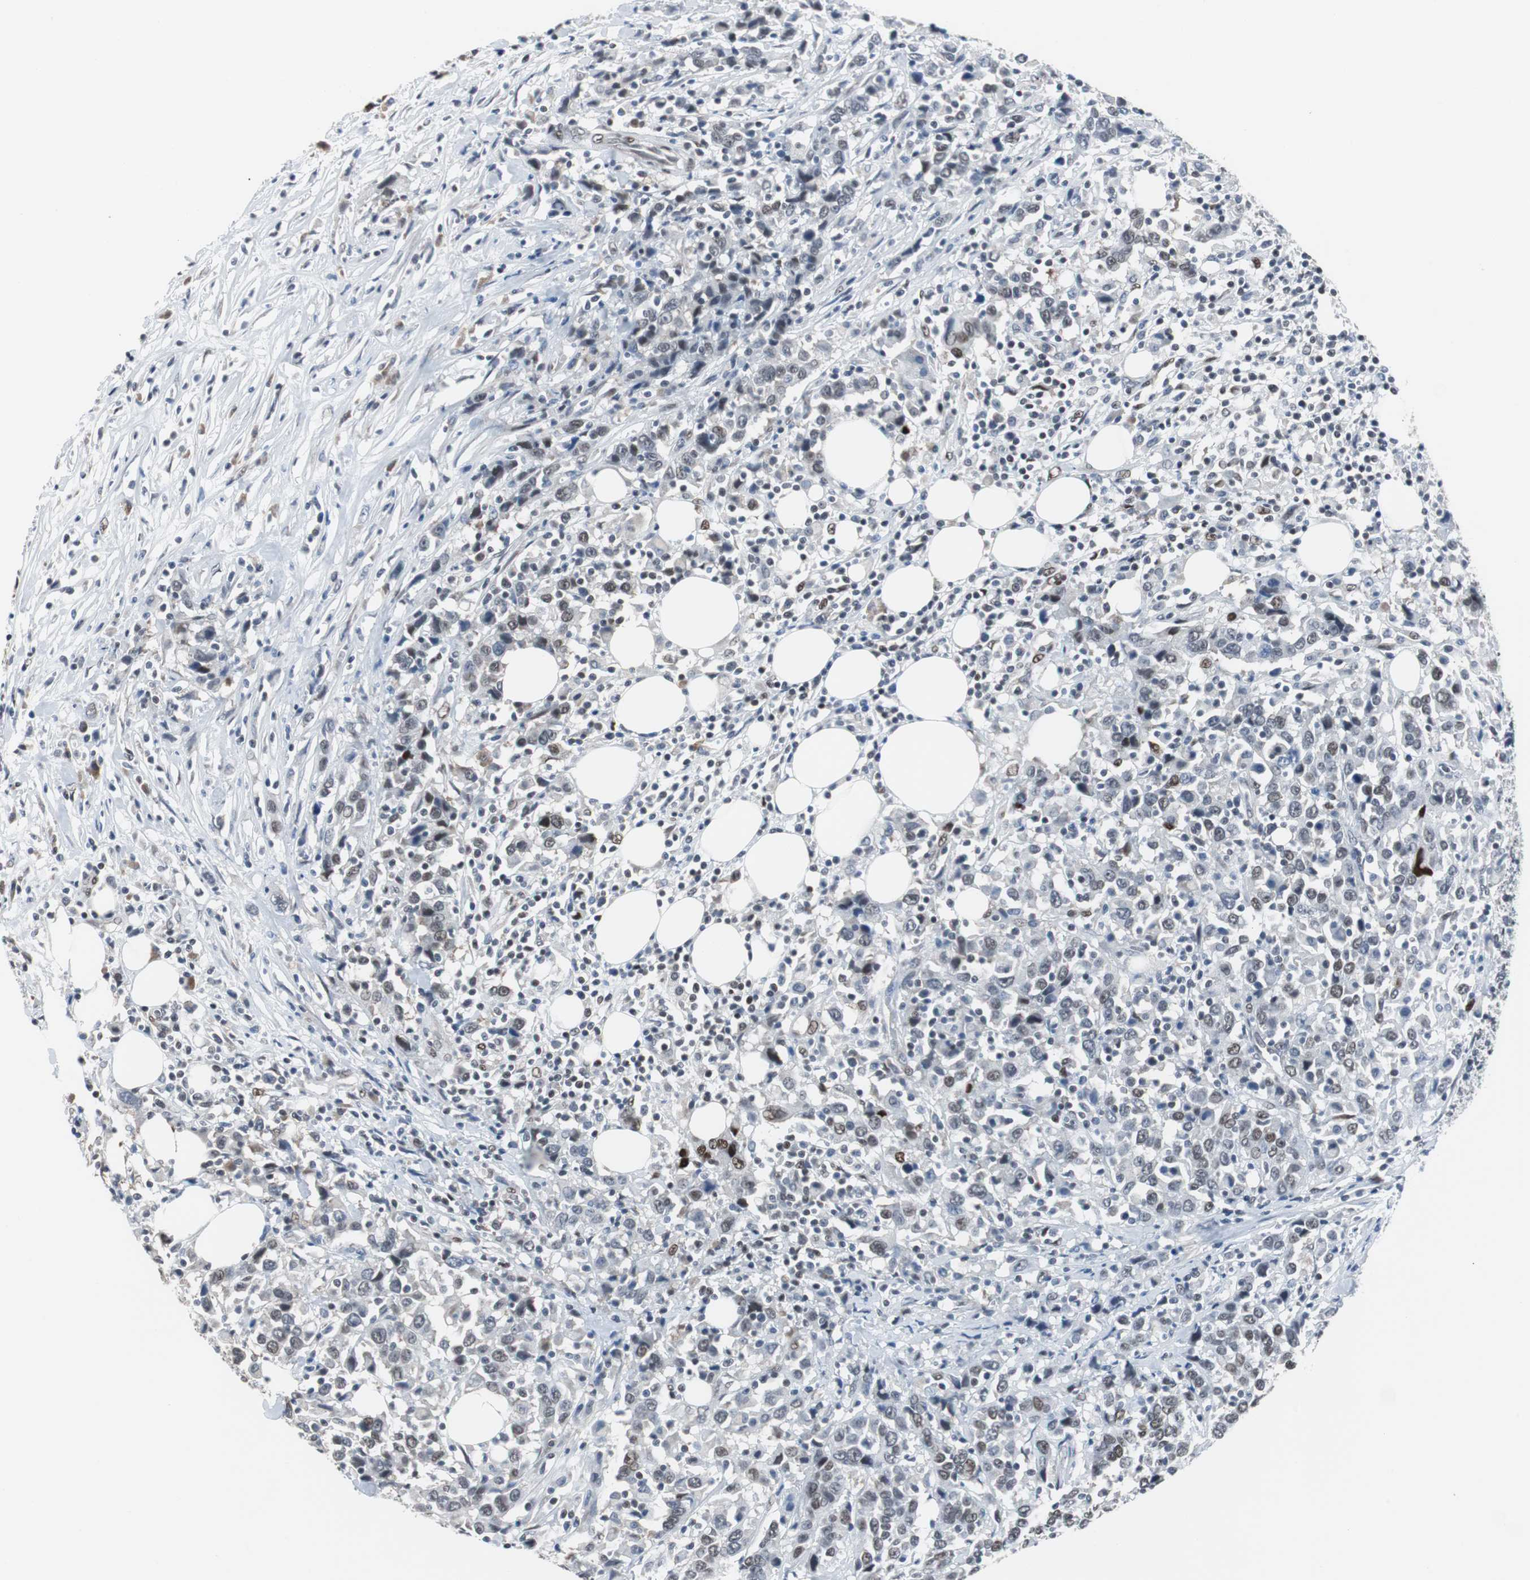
{"staining": {"intensity": "weak", "quantity": "25%-75%", "location": "nuclear"}, "tissue": "urothelial cancer", "cell_type": "Tumor cells", "image_type": "cancer", "snomed": [{"axis": "morphology", "description": "Urothelial carcinoma, High grade"}, {"axis": "topography", "description": "Urinary bladder"}], "caption": "IHC image of neoplastic tissue: human urothelial carcinoma (high-grade) stained using immunohistochemistry (IHC) reveals low levels of weak protein expression localized specifically in the nuclear of tumor cells, appearing as a nuclear brown color.", "gene": "ZHX2", "patient": {"sex": "male", "age": 61}}